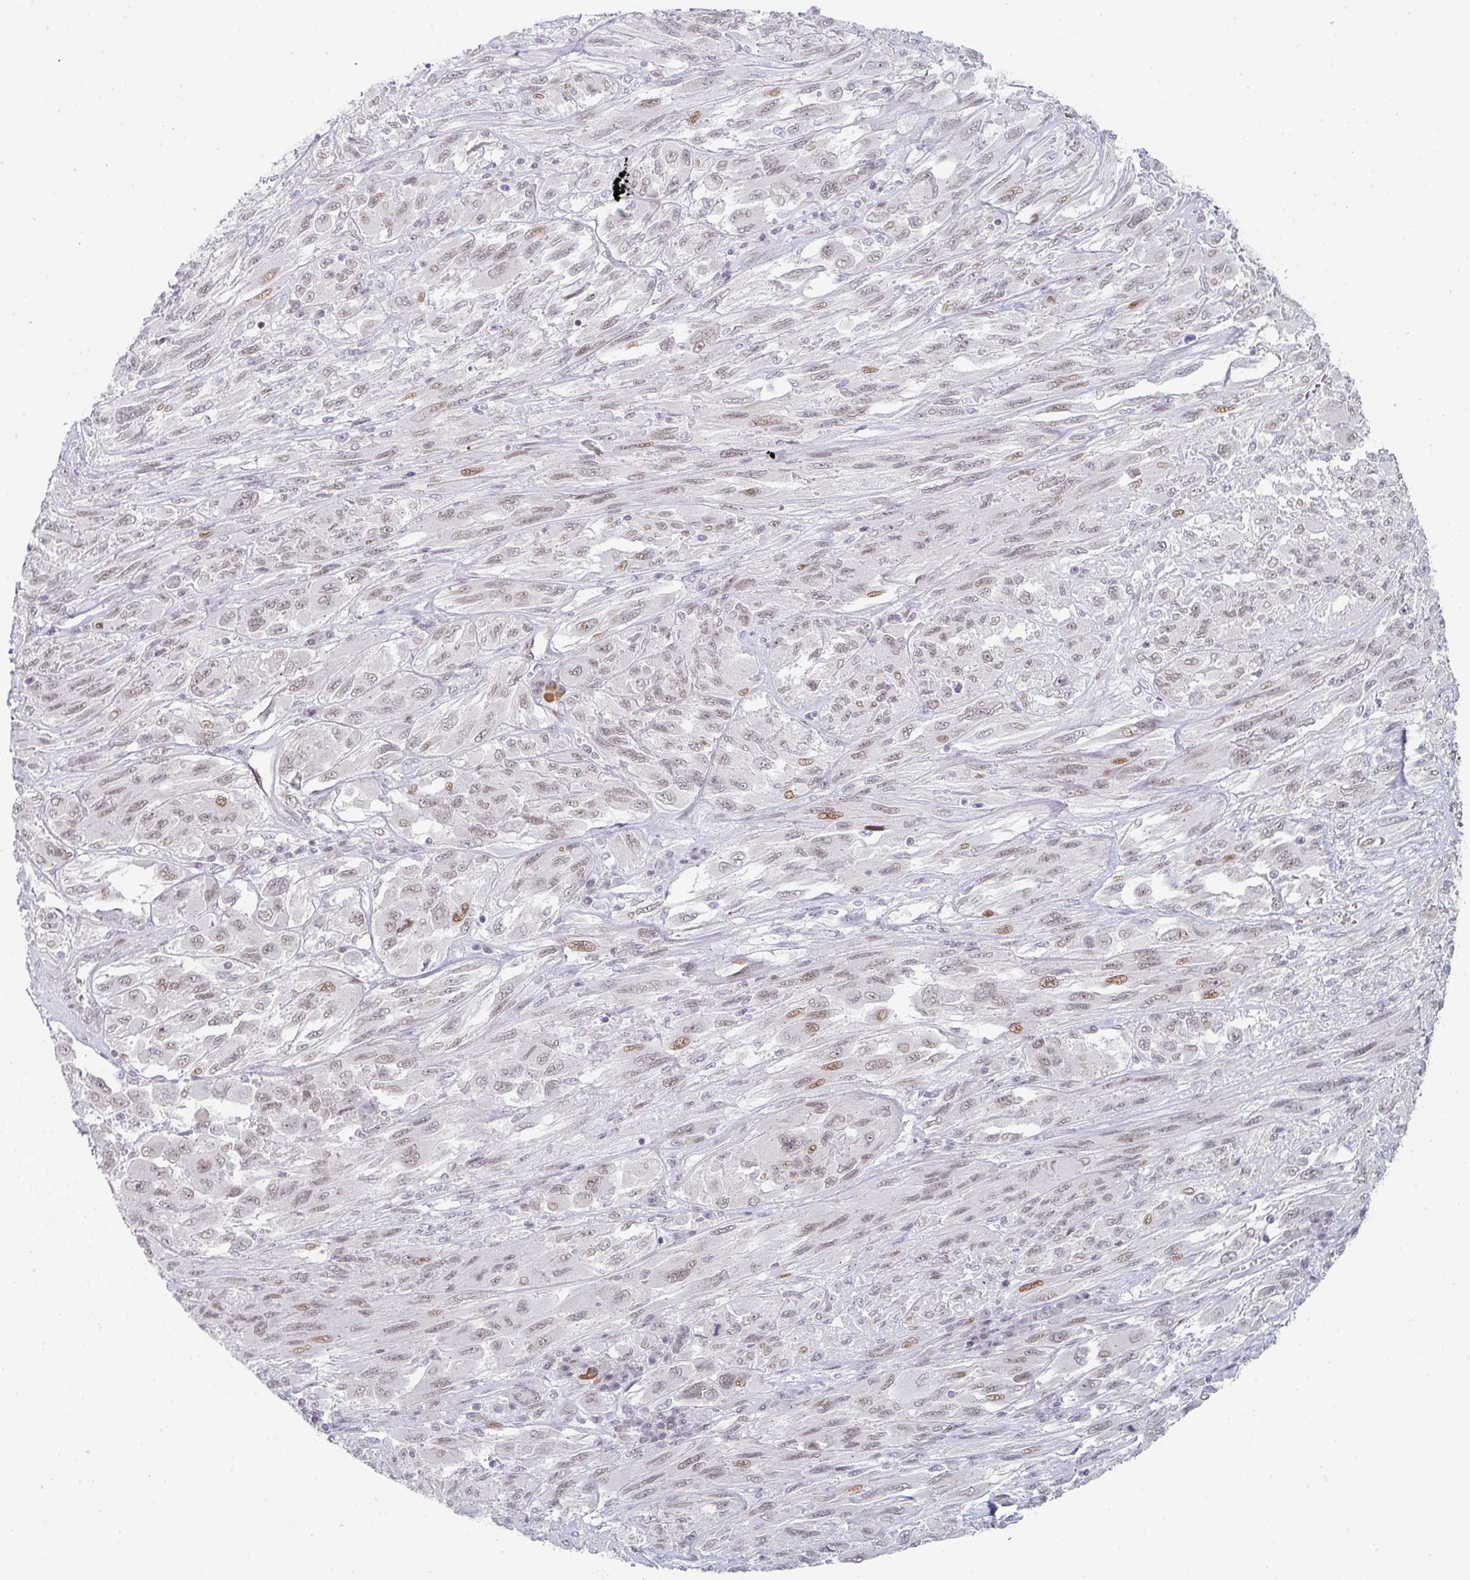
{"staining": {"intensity": "weak", "quantity": ">75%", "location": "nuclear"}, "tissue": "melanoma", "cell_type": "Tumor cells", "image_type": "cancer", "snomed": [{"axis": "morphology", "description": "Malignant melanoma, NOS"}, {"axis": "topography", "description": "Skin"}], "caption": "This image shows immunohistochemistry staining of malignant melanoma, with low weak nuclear positivity in approximately >75% of tumor cells.", "gene": "LIN54", "patient": {"sex": "female", "age": 91}}